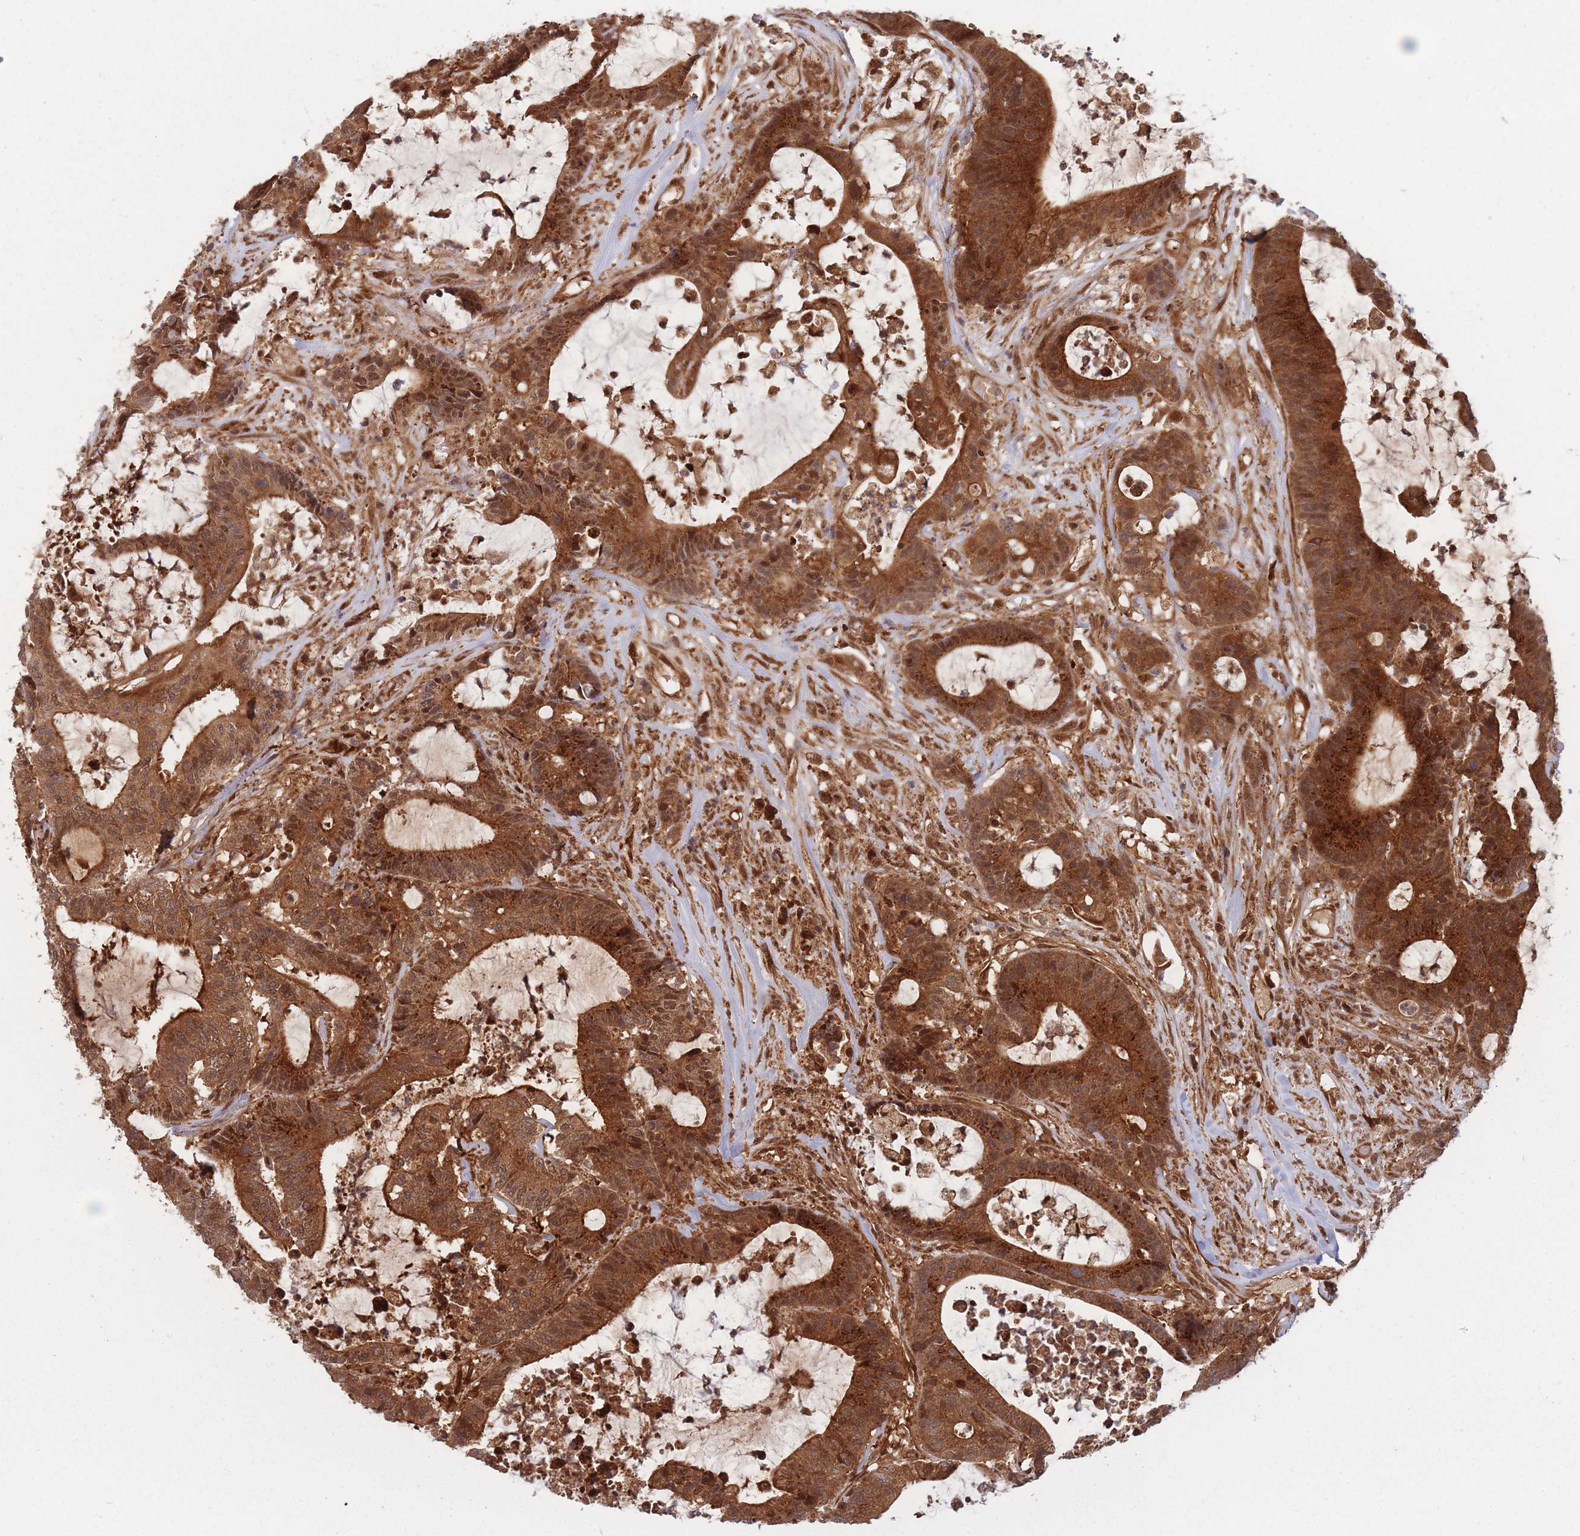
{"staining": {"intensity": "strong", "quantity": ">75%", "location": "cytoplasmic/membranous"}, "tissue": "colorectal cancer", "cell_type": "Tumor cells", "image_type": "cancer", "snomed": [{"axis": "morphology", "description": "Adenocarcinoma, NOS"}, {"axis": "topography", "description": "Colon"}], "caption": "Colorectal adenocarcinoma stained for a protein exhibits strong cytoplasmic/membranous positivity in tumor cells.", "gene": "PODXL2", "patient": {"sex": "female", "age": 84}}